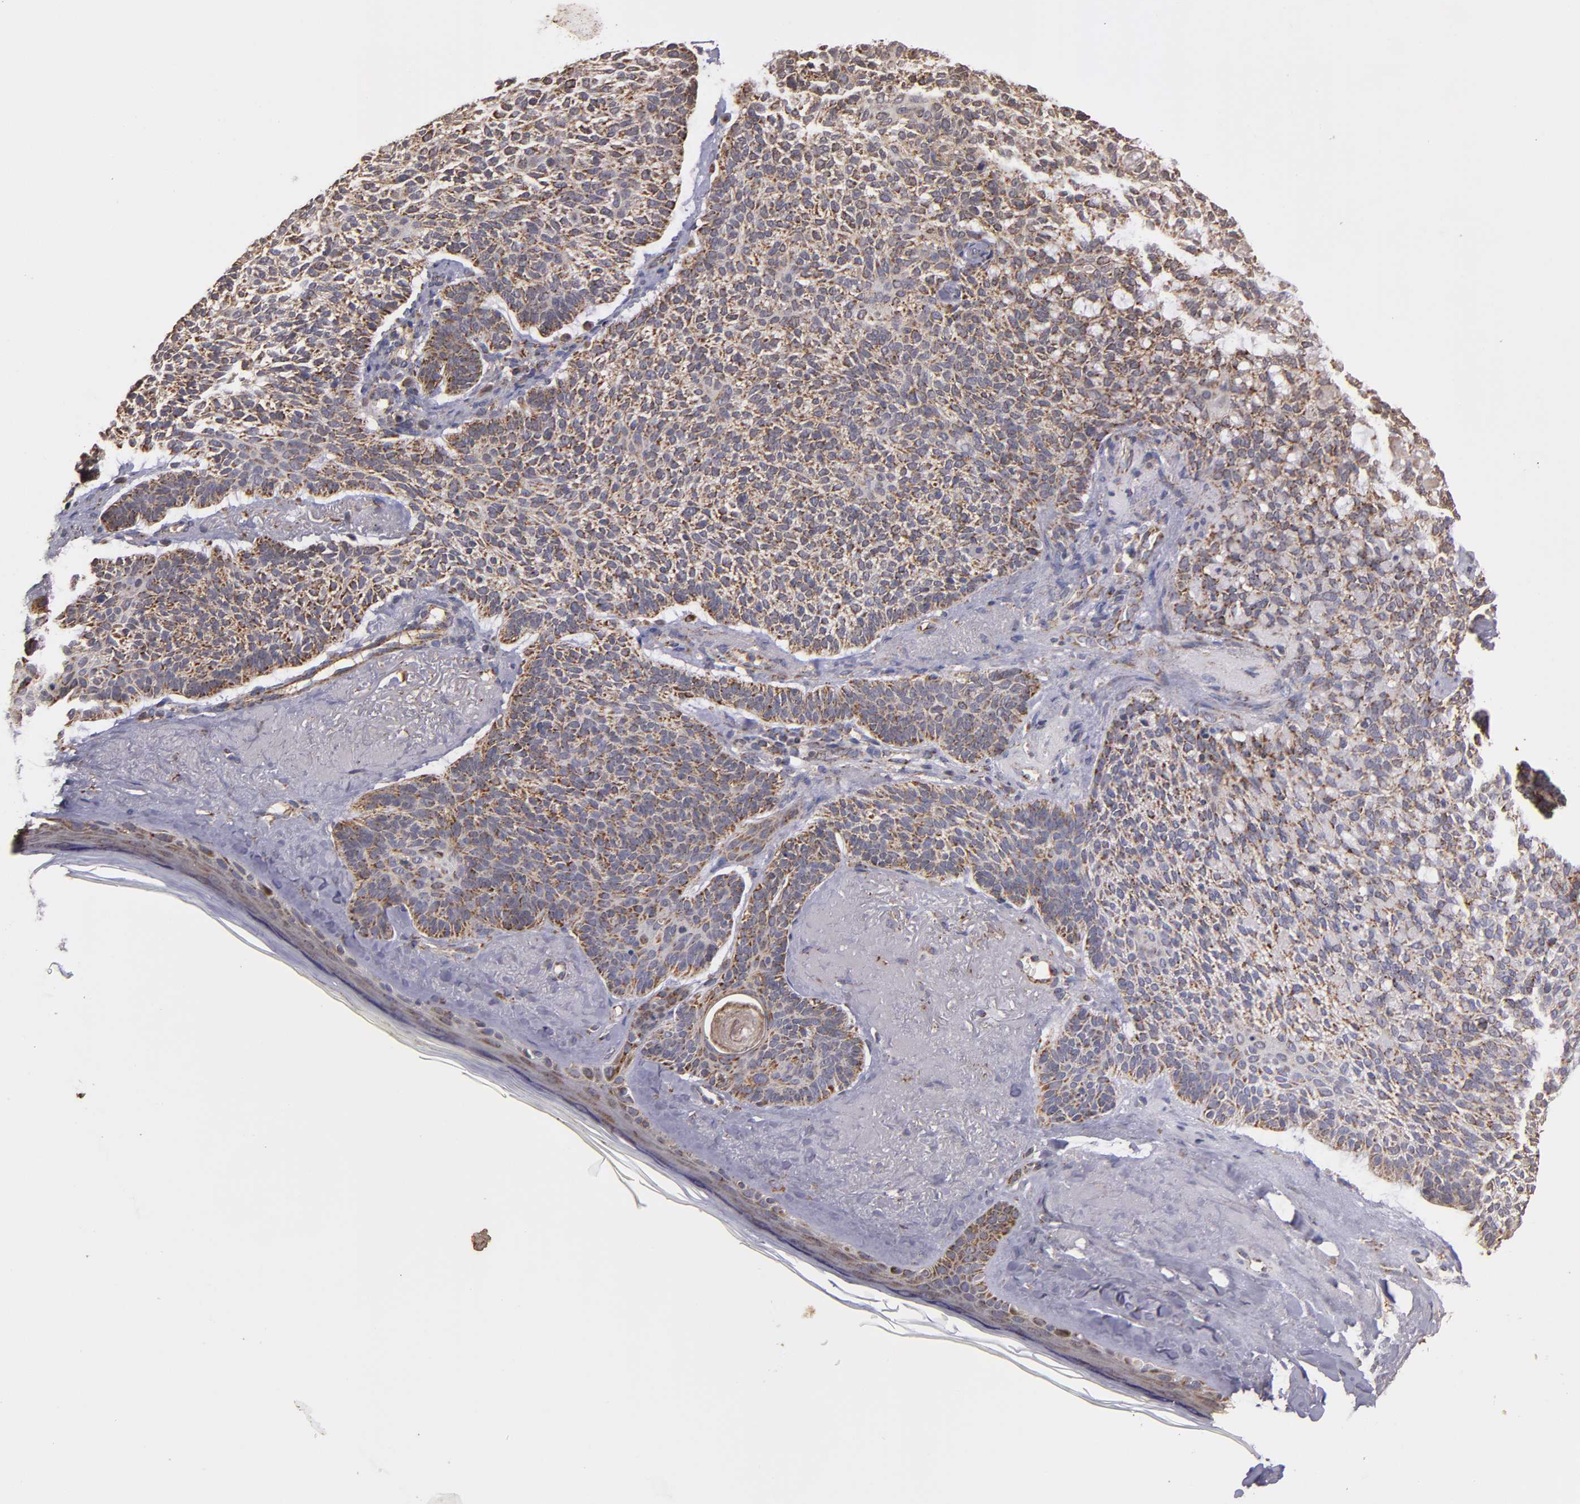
{"staining": {"intensity": "weak", "quantity": ">75%", "location": "cytoplasmic/membranous"}, "tissue": "skin cancer", "cell_type": "Tumor cells", "image_type": "cancer", "snomed": [{"axis": "morphology", "description": "Normal tissue, NOS"}, {"axis": "morphology", "description": "Basal cell carcinoma"}, {"axis": "topography", "description": "Skin"}], "caption": "Weak cytoplasmic/membranous positivity is appreciated in approximately >75% of tumor cells in skin basal cell carcinoma.", "gene": "TIMM9", "patient": {"sex": "female", "age": 70}}